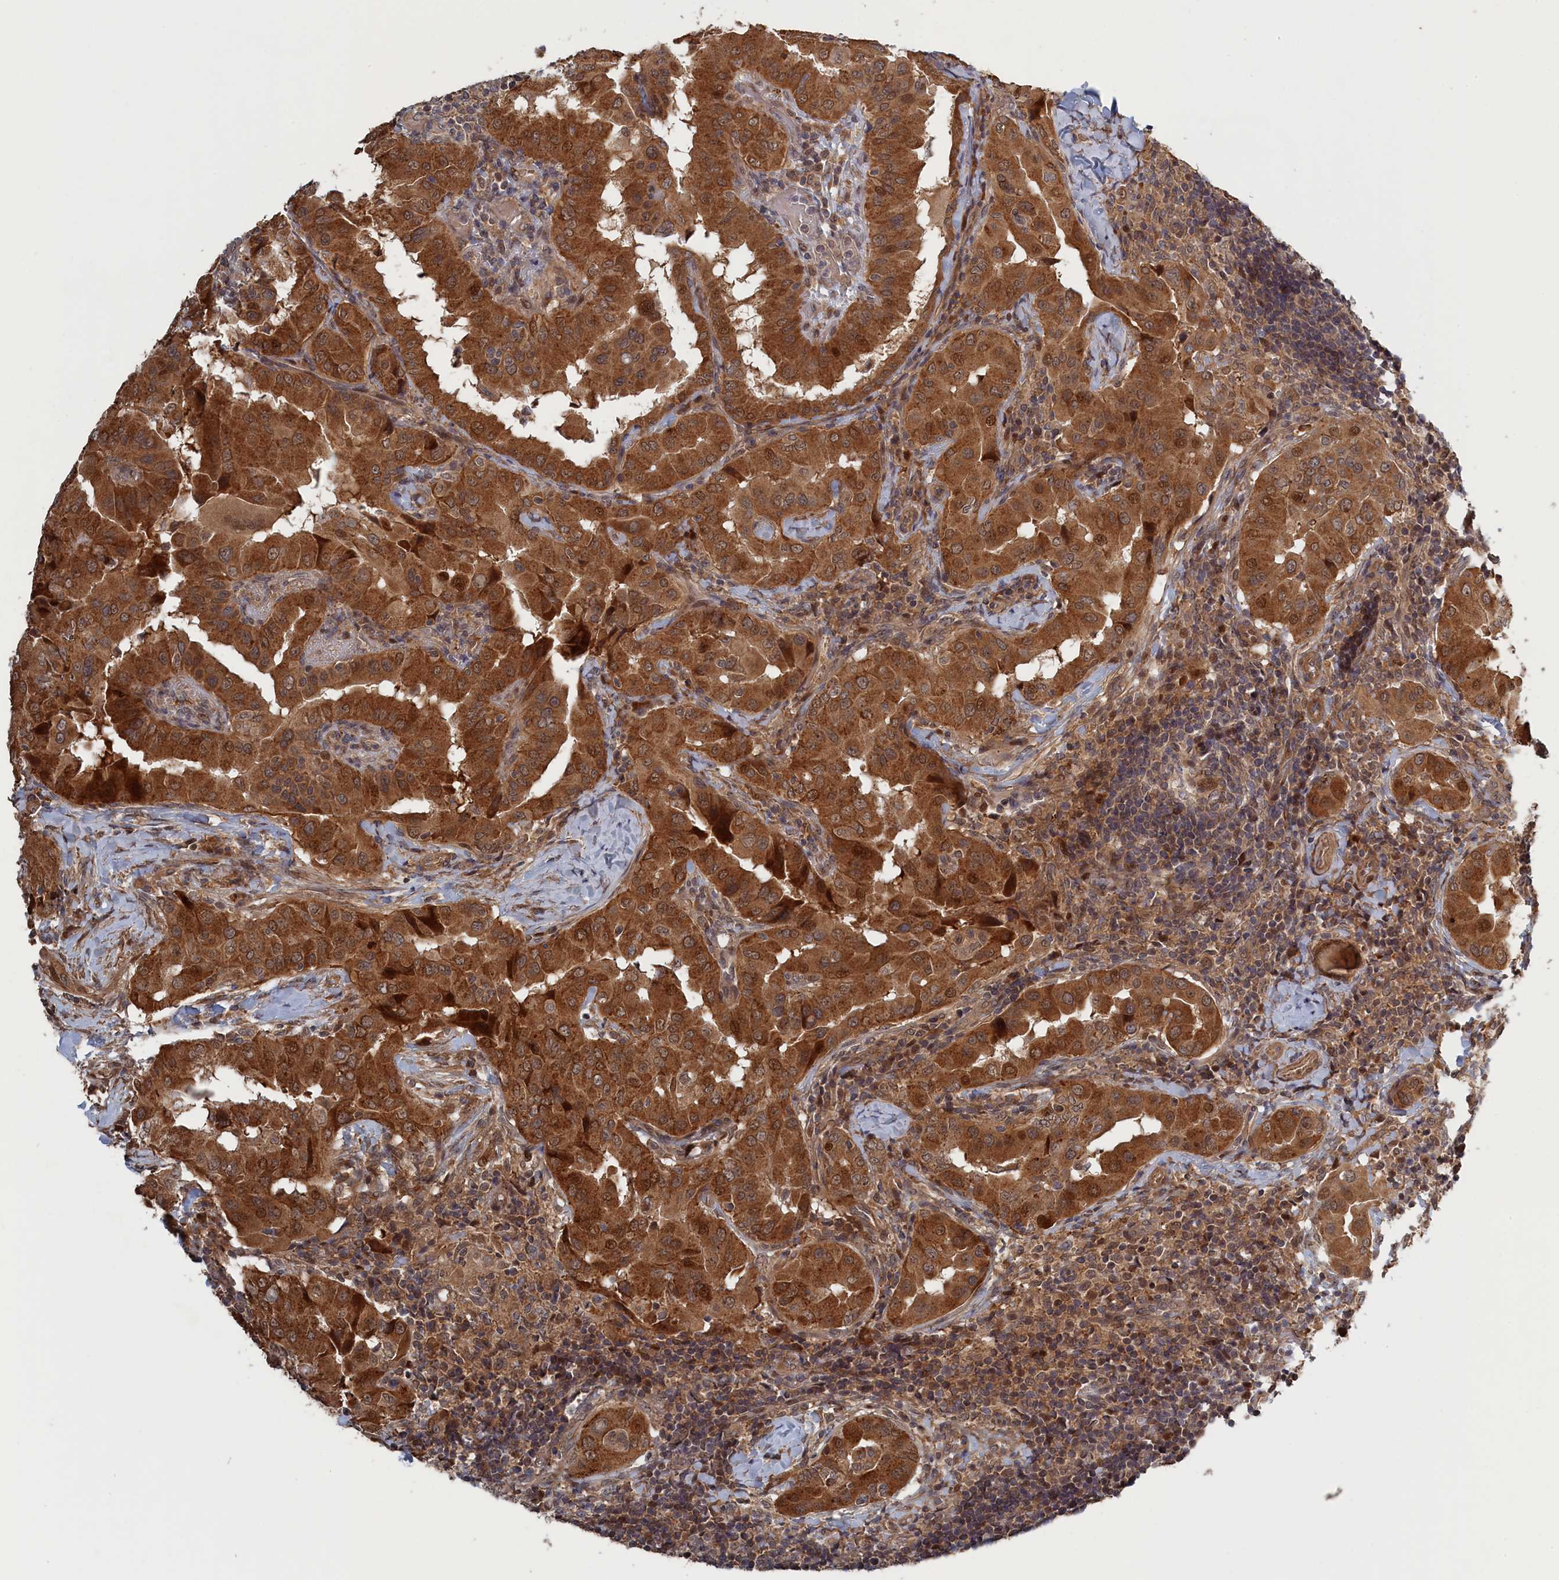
{"staining": {"intensity": "strong", "quantity": ">75%", "location": "cytoplasmic/membranous,nuclear"}, "tissue": "thyroid cancer", "cell_type": "Tumor cells", "image_type": "cancer", "snomed": [{"axis": "morphology", "description": "Papillary adenocarcinoma, NOS"}, {"axis": "topography", "description": "Thyroid gland"}], "caption": "The image shows a brown stain indicating the presence of a protein in the cytoplasmic/membranous and nuclear of tumor cells in papillary adenocarcinoma (thyroid).", "gene": "ELOVL6", "patient": {"sex": "male", "age": 33}}